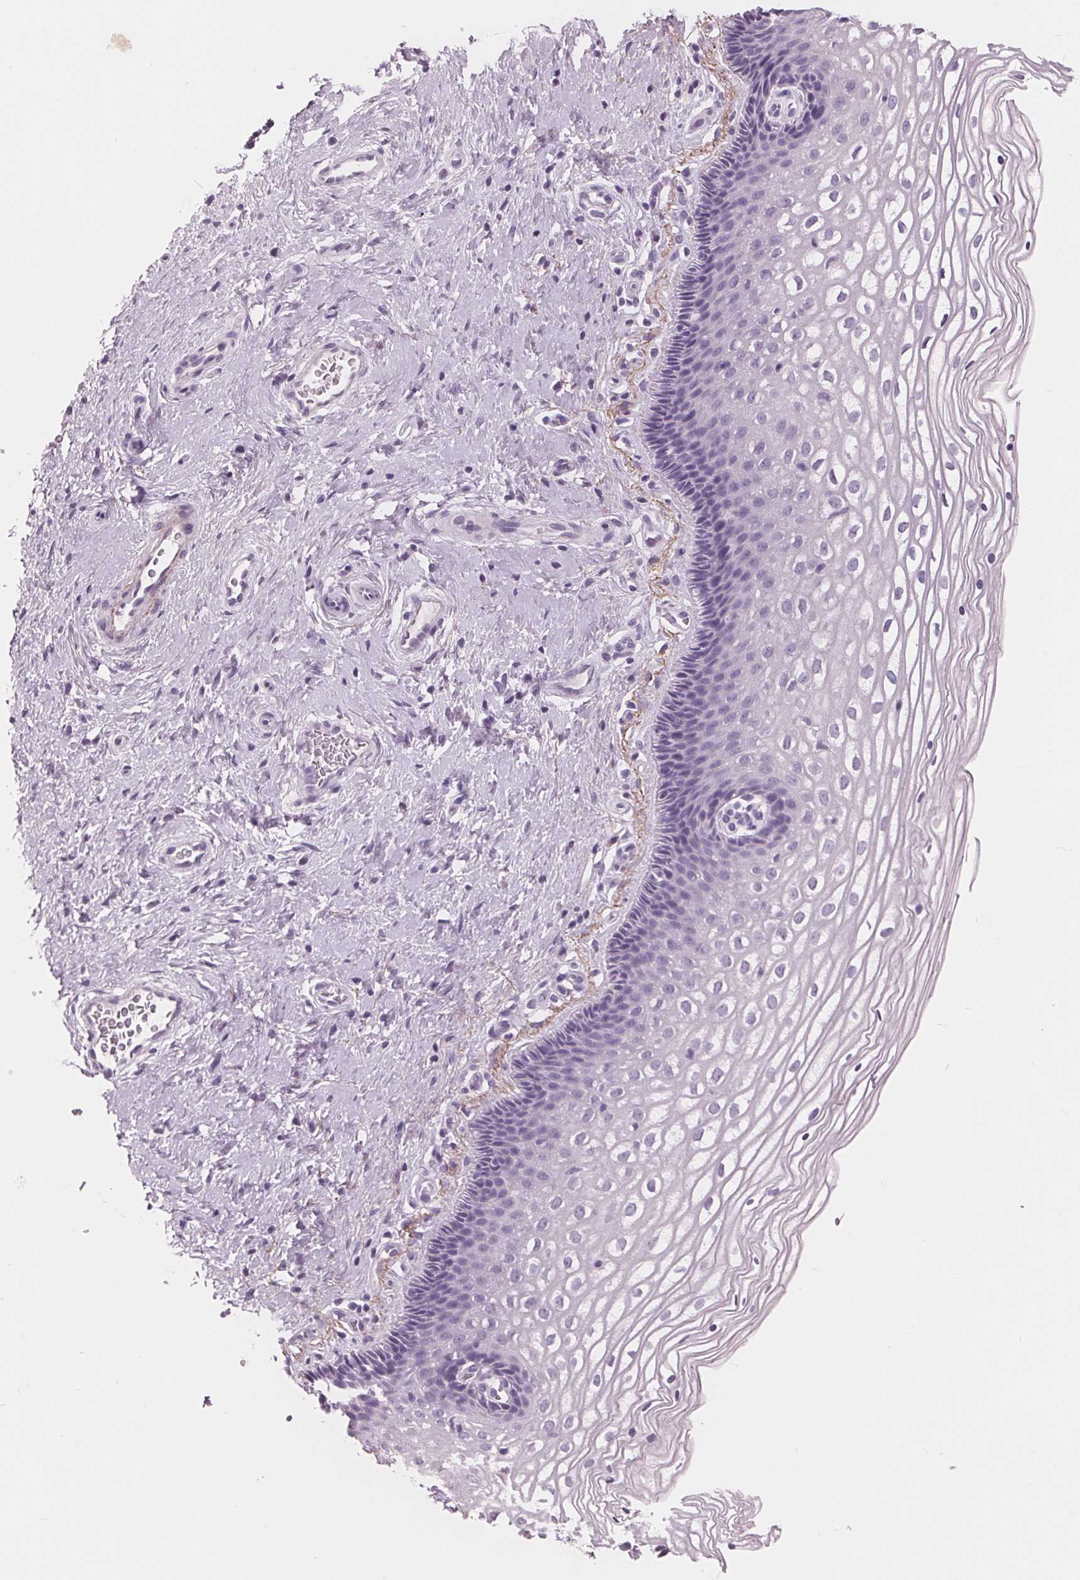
{"staining": {"intensity": "negative", "quantity": "none", "location": "none"}, "tissue": "cervix", "cell_type": "Glandular cells", "image_type": "normal", "snomed": [{"axis": "morphology", "description": "Normal tissue, NOS"}, {"axis": "topography", "description": "Cervix"}], "caption": "Glandular cells are negative for protein expression in normal human cervix. (Brightfield microscopy of DAB IHC at high magnification).", "gene": "AMBP", "patient": {"sex": "female", "age": 34}}